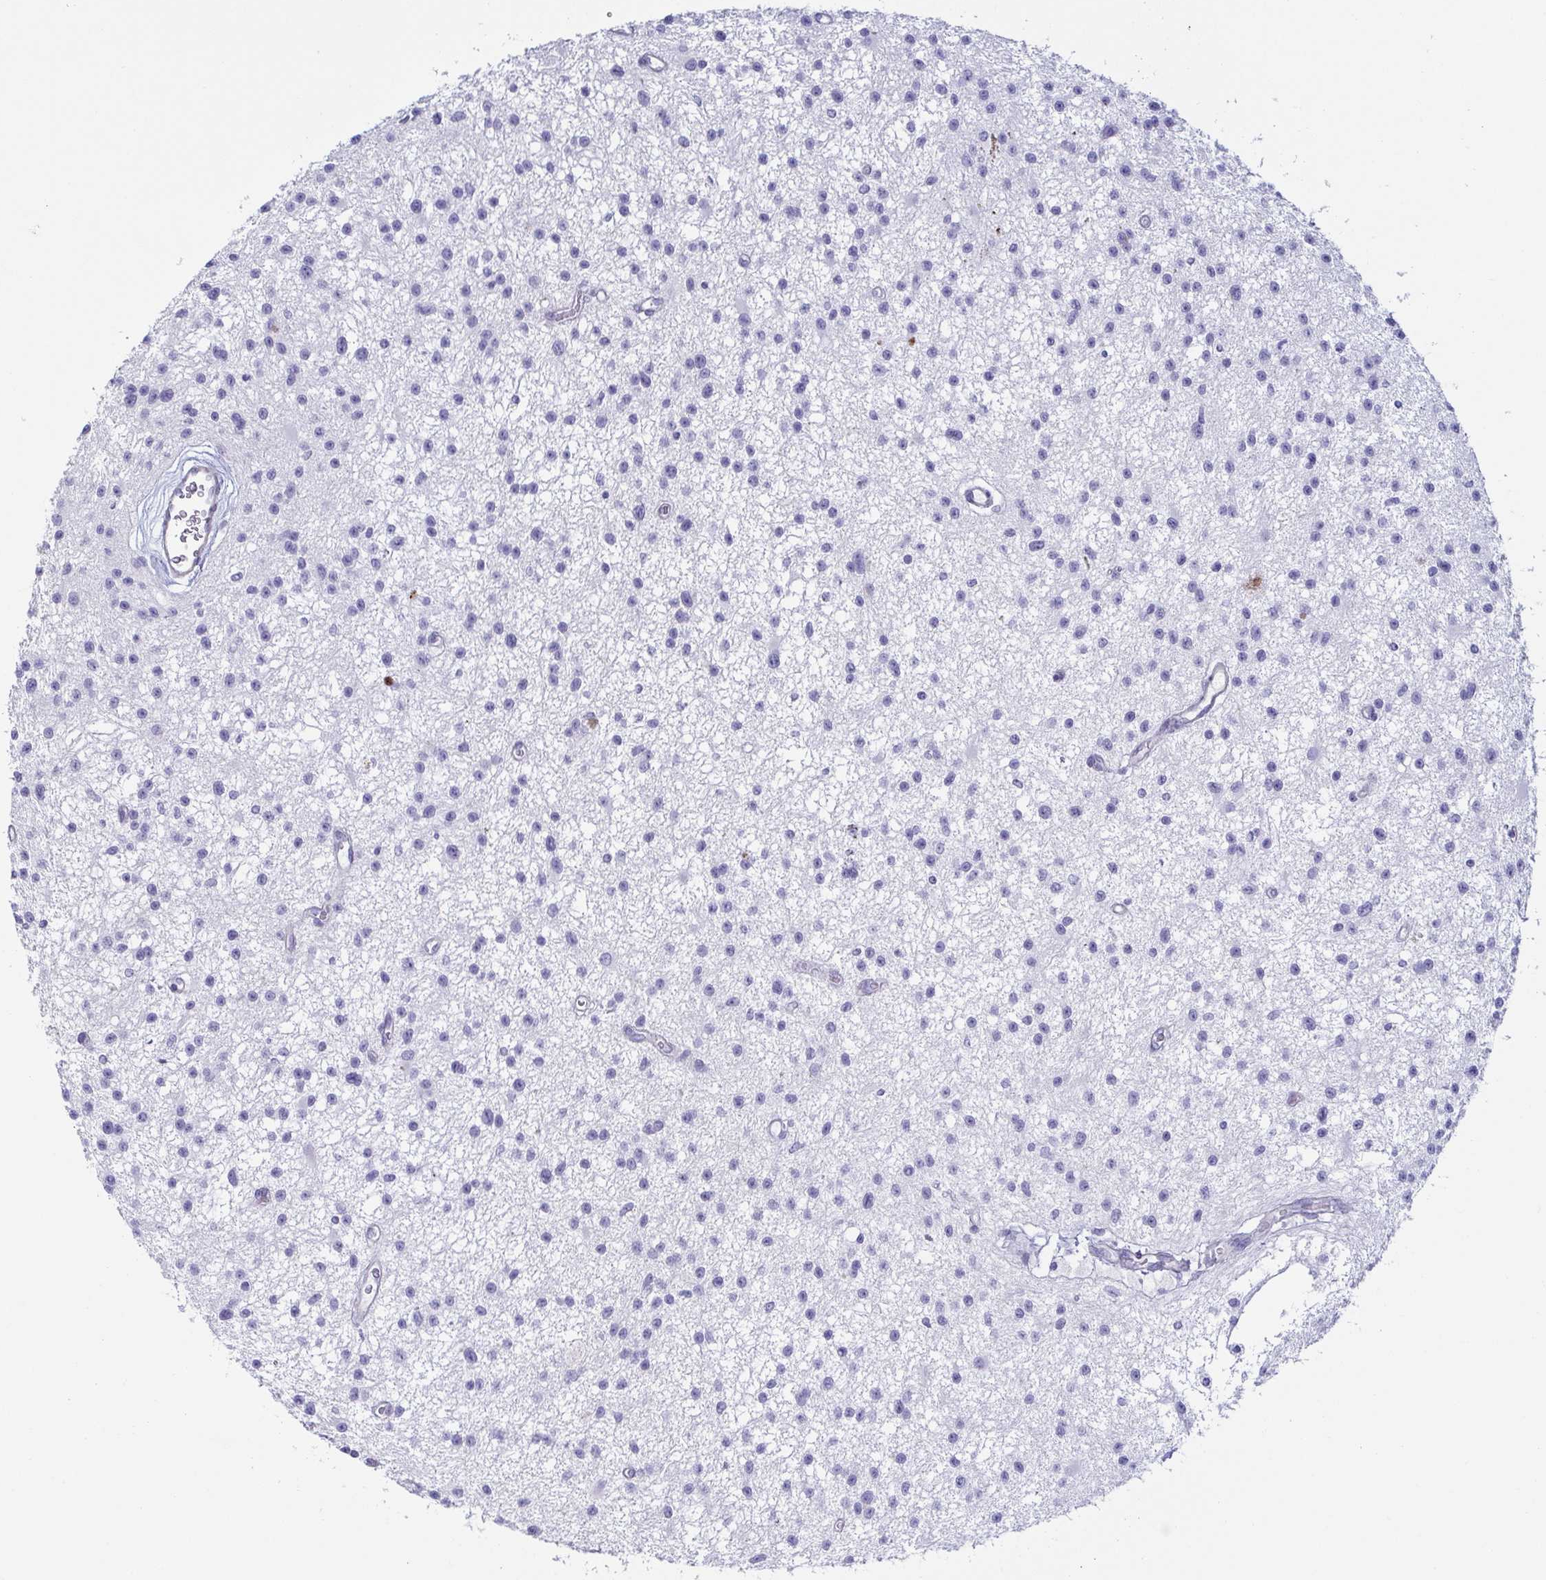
{"staining": {"intensity": "negative", "quantity": "none", "location": "none"}, "tissue": "glioma", "cell_type": "Tumor cells", "image_type": "cancer", "snomed": [{"axis": "morphology", "description": "Glioma, malignant, Low grade"}, {"axis": "topography", "description": "Brain"}], "caption": "An IHC image of glioma is shown. There is no staining in tumor cells of glioma.", "gene": "PRR4", "patient": {"sex": "male", "age": 43}}